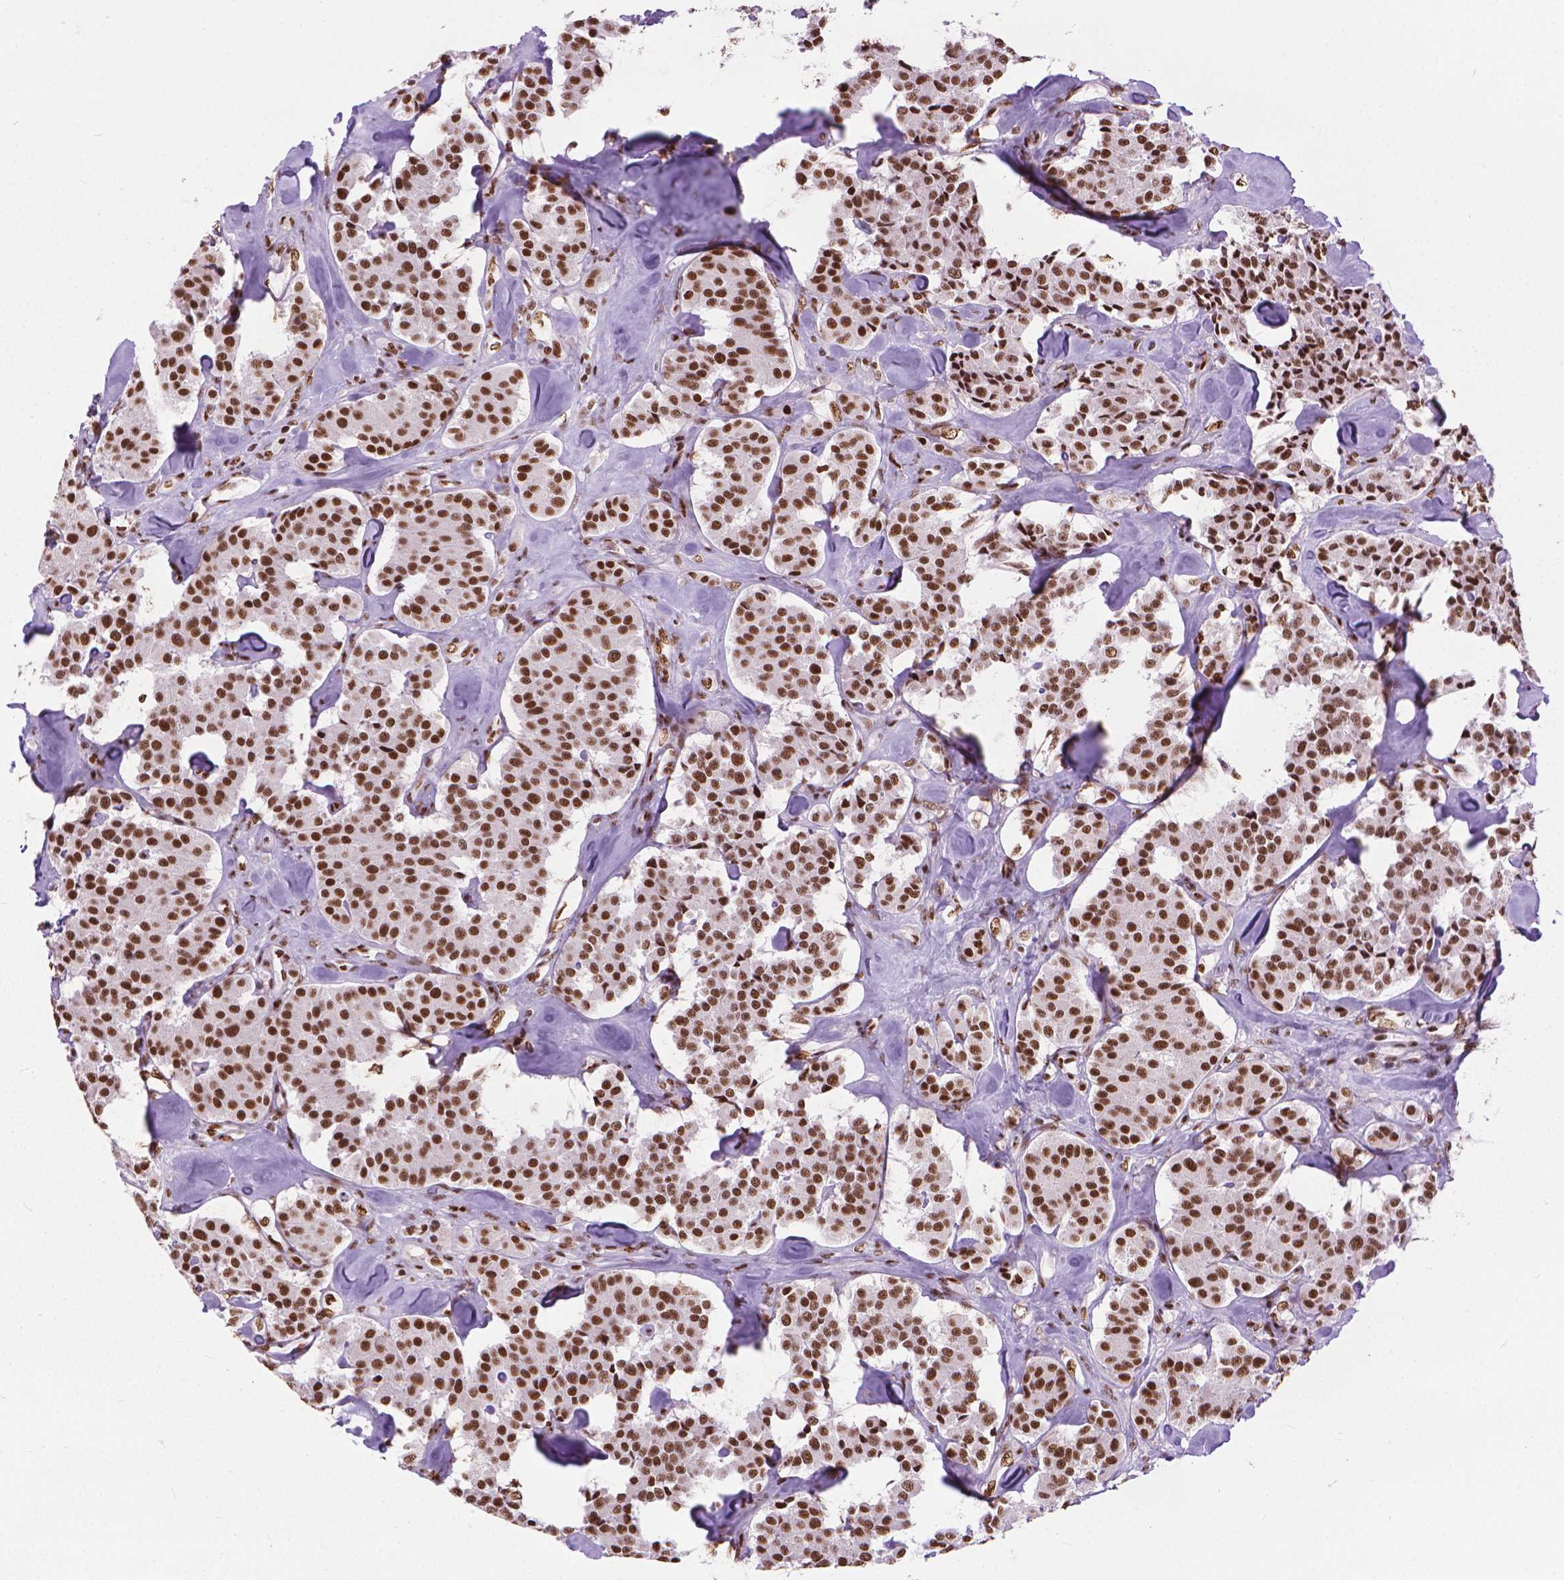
{"staining": {"intensity": "moderate", "quantity": ">75%", "location": "nuclear"}, "tissue": "carcinoid", "cell_type": "Tumor cells", "image_type": "cancer", "snomed": [{"axis": "morphology", "description": "Carcinoid, malignant, NOS"}, {"axis": "topography", "description": "Pancreas"}], "caption": "IHC (DAB (3,3'-diaminobenzidine)) staining of human carcinoid (malignant) exhibits moderate nuclear protein staining in approximately >75% of tumor cells.", "gene": "AKAP8", "patient": {"sex": "male", "age": 41}}